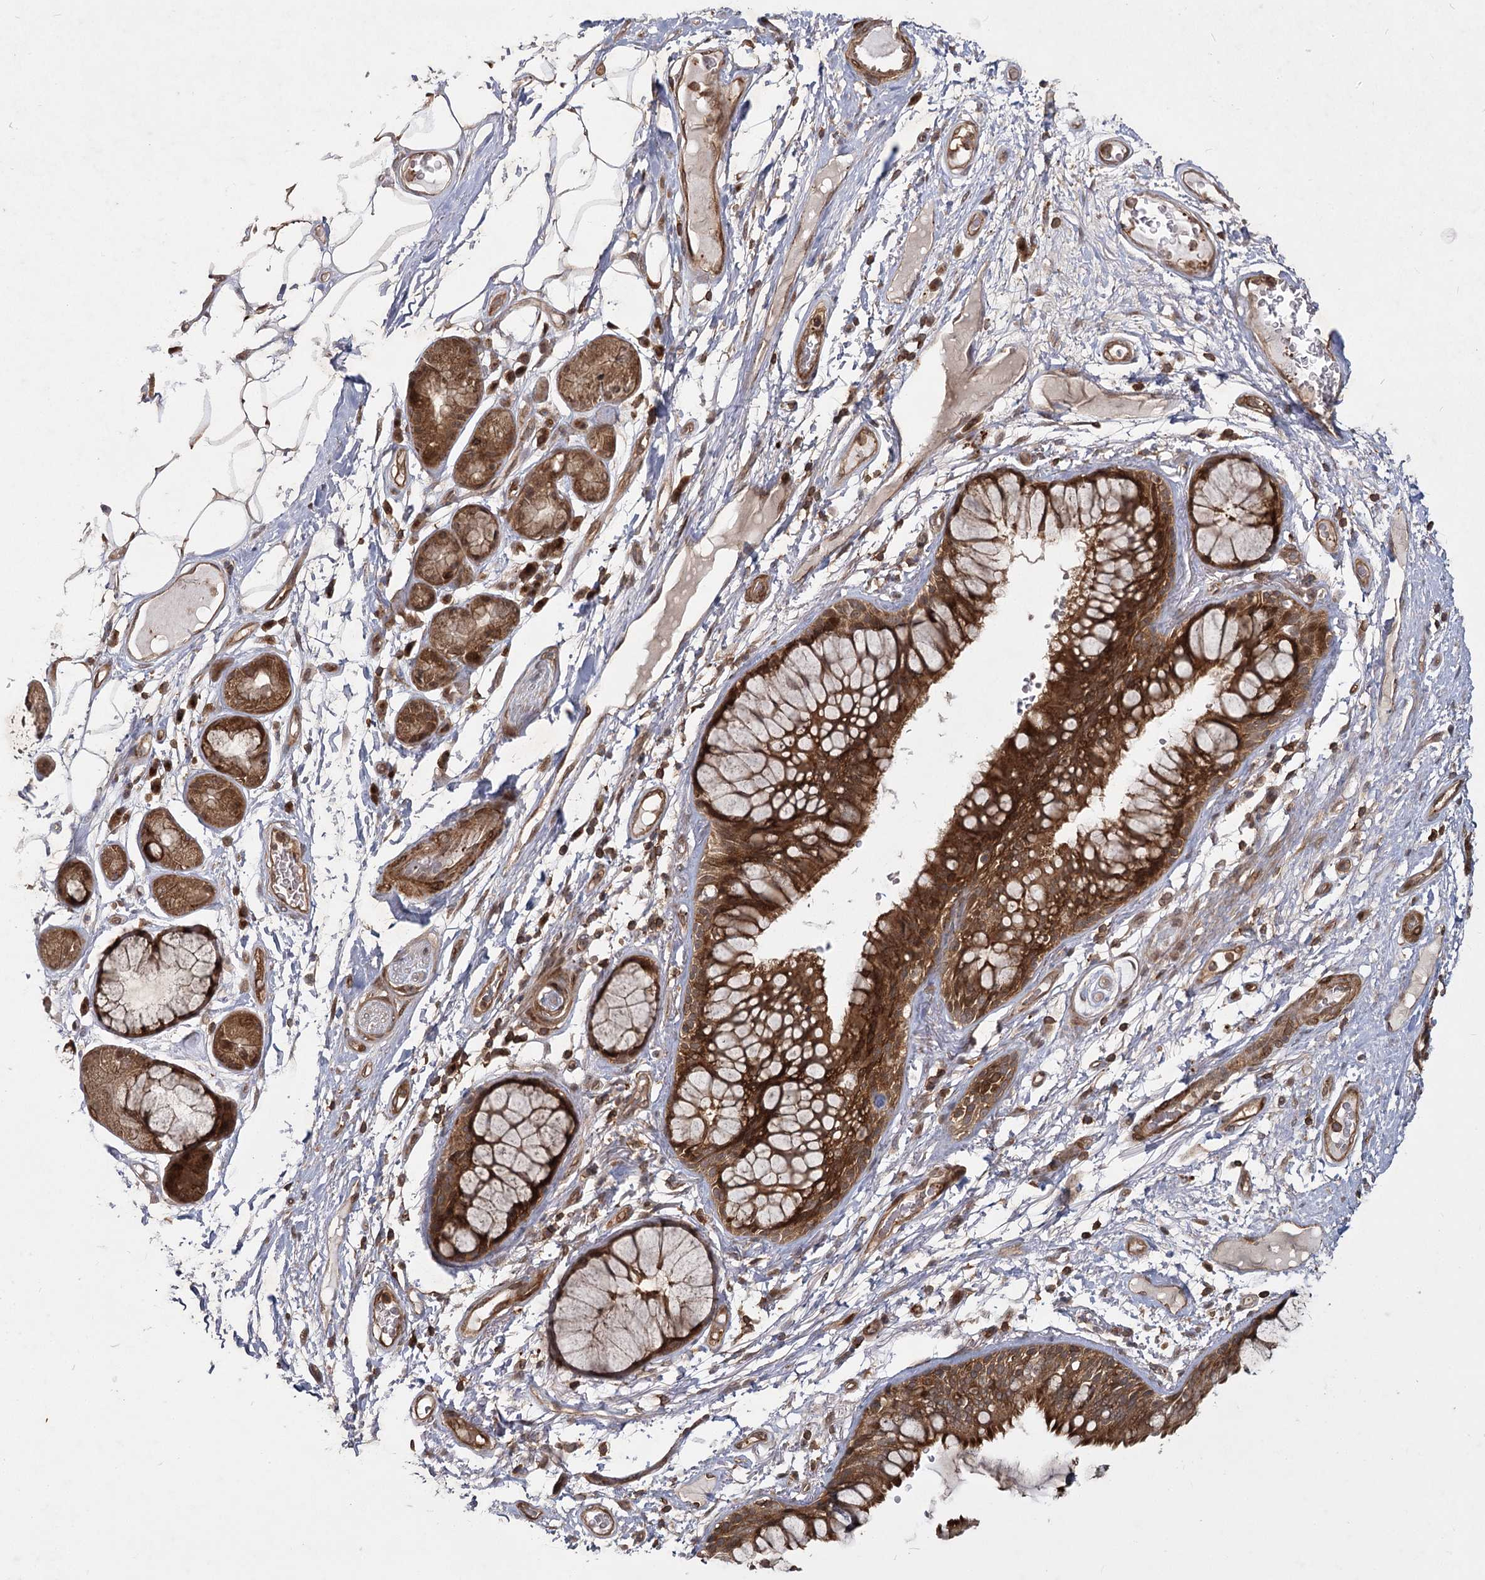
{"staining": {"intensity": "moderate", "quantity": ">75%", "location": "cytoplasmic/membranous"}, "tissue": "adipose tissue", "cell_type": "Adipocytes", "image_type": "normal", "snomed": [{"axis": "morphology", "description": "Normal tissue, NOS"}, {"axis": "topography", "description": "Bronchus"}], "caption": "Adipose tissue stained with immunohistochemistry (IHC) exhibits moderate cytoplasmic/membranous positivity in about >75% of adipocytes.", "gene": "MDFIC", "patient": {"sex": "male", "age": 66}}